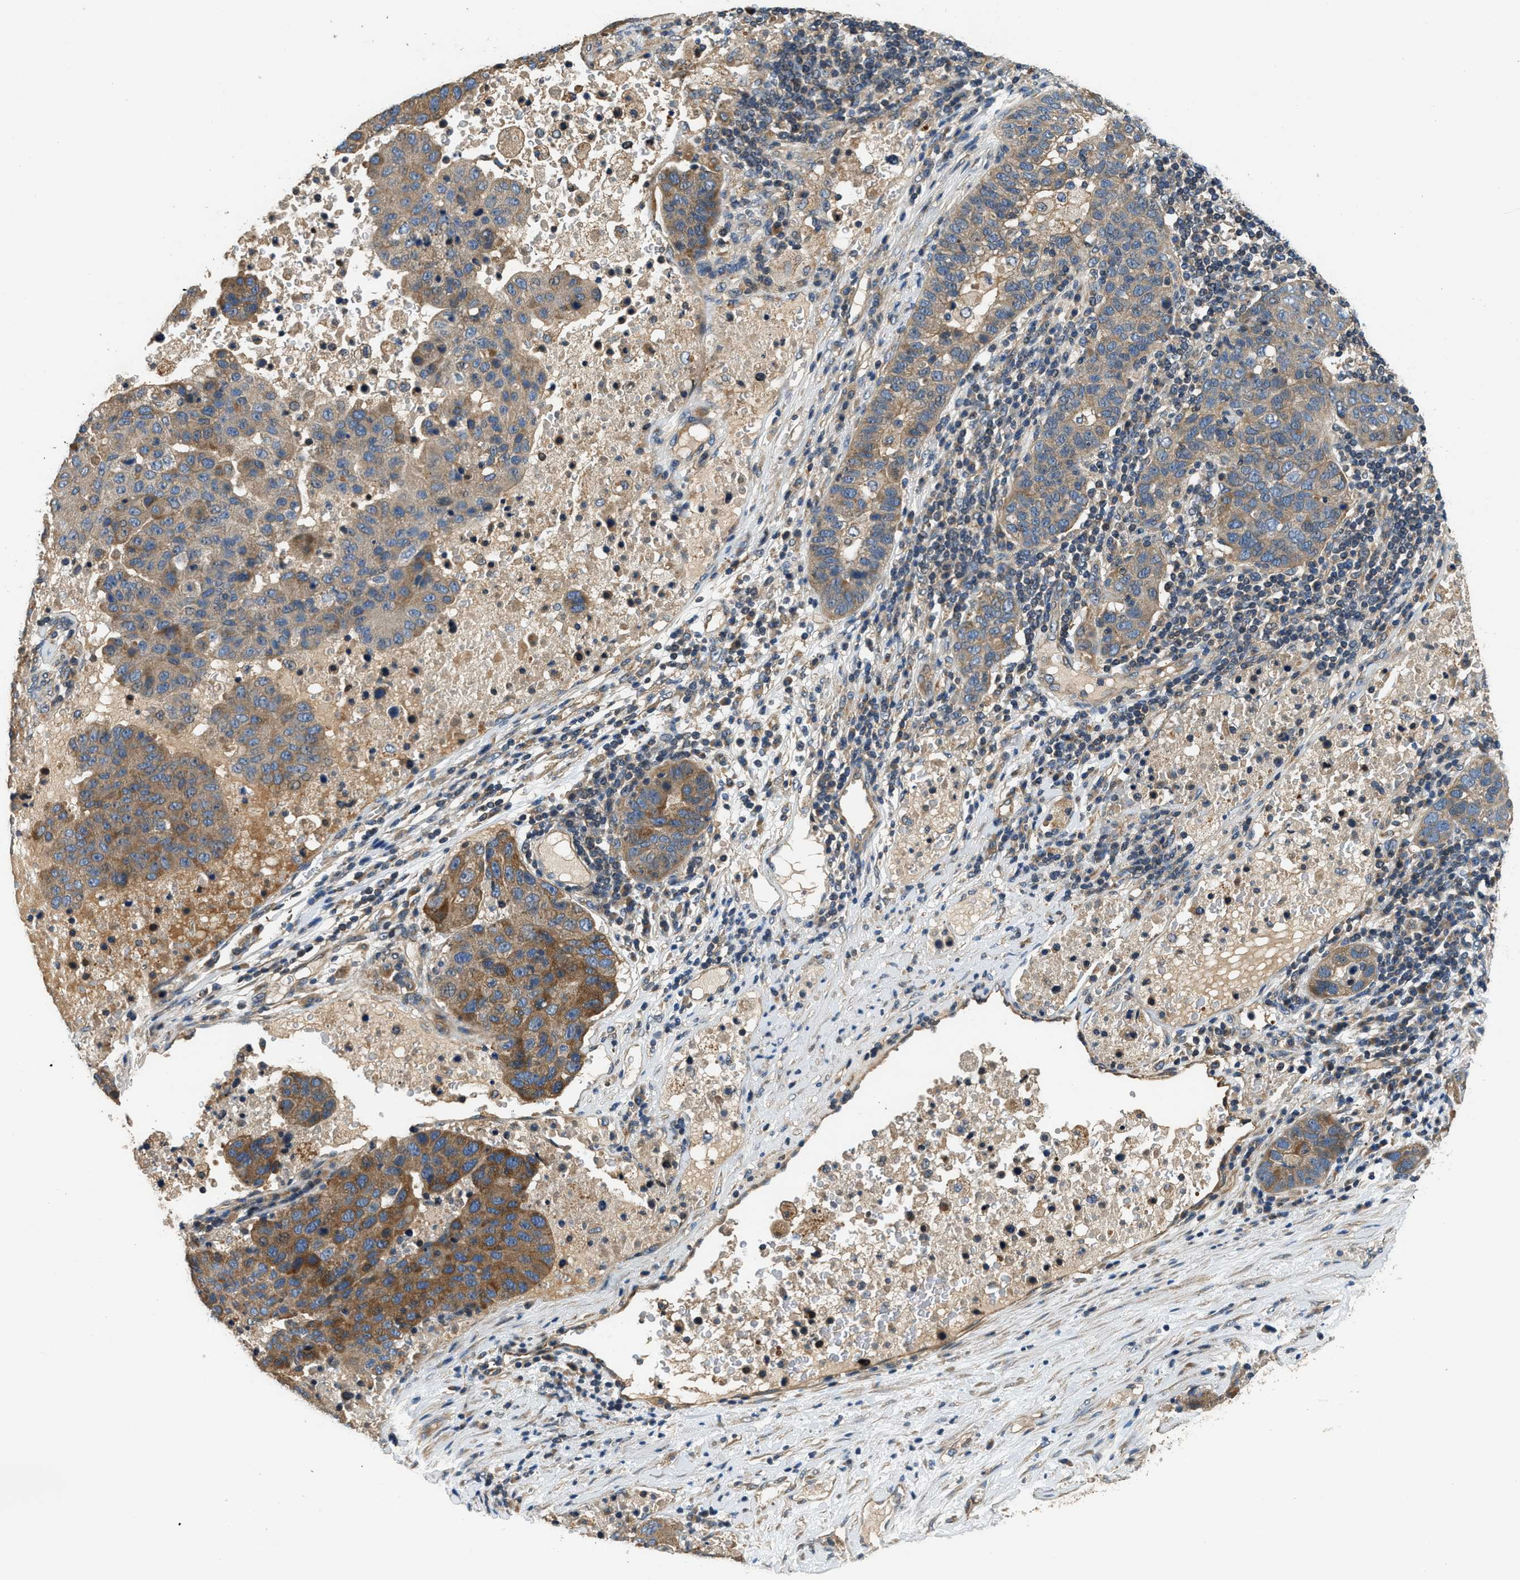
{"staining": {"intensity": "moderate", "quantity": ">75%", "location": "cytoplasmic/membranous"}, "tissue": "pancreatic cancer", "cell_type": "Tumor cells", "image_type": "cancer", "snomed": [{"axis": "morphology", "description": "Adenocarcinoma, NOS"}, {"axis": "topography", "description": "Pancreas"}], "caption": "A medium amount of moderate cytoplasmic/membranous expression is appreciated in about >75% of tumor cells in pancreatic cancer (adenocarcinoma) tissue.", "gene": "IL3RA", "patient": {"sex": "female", "age": 61}}